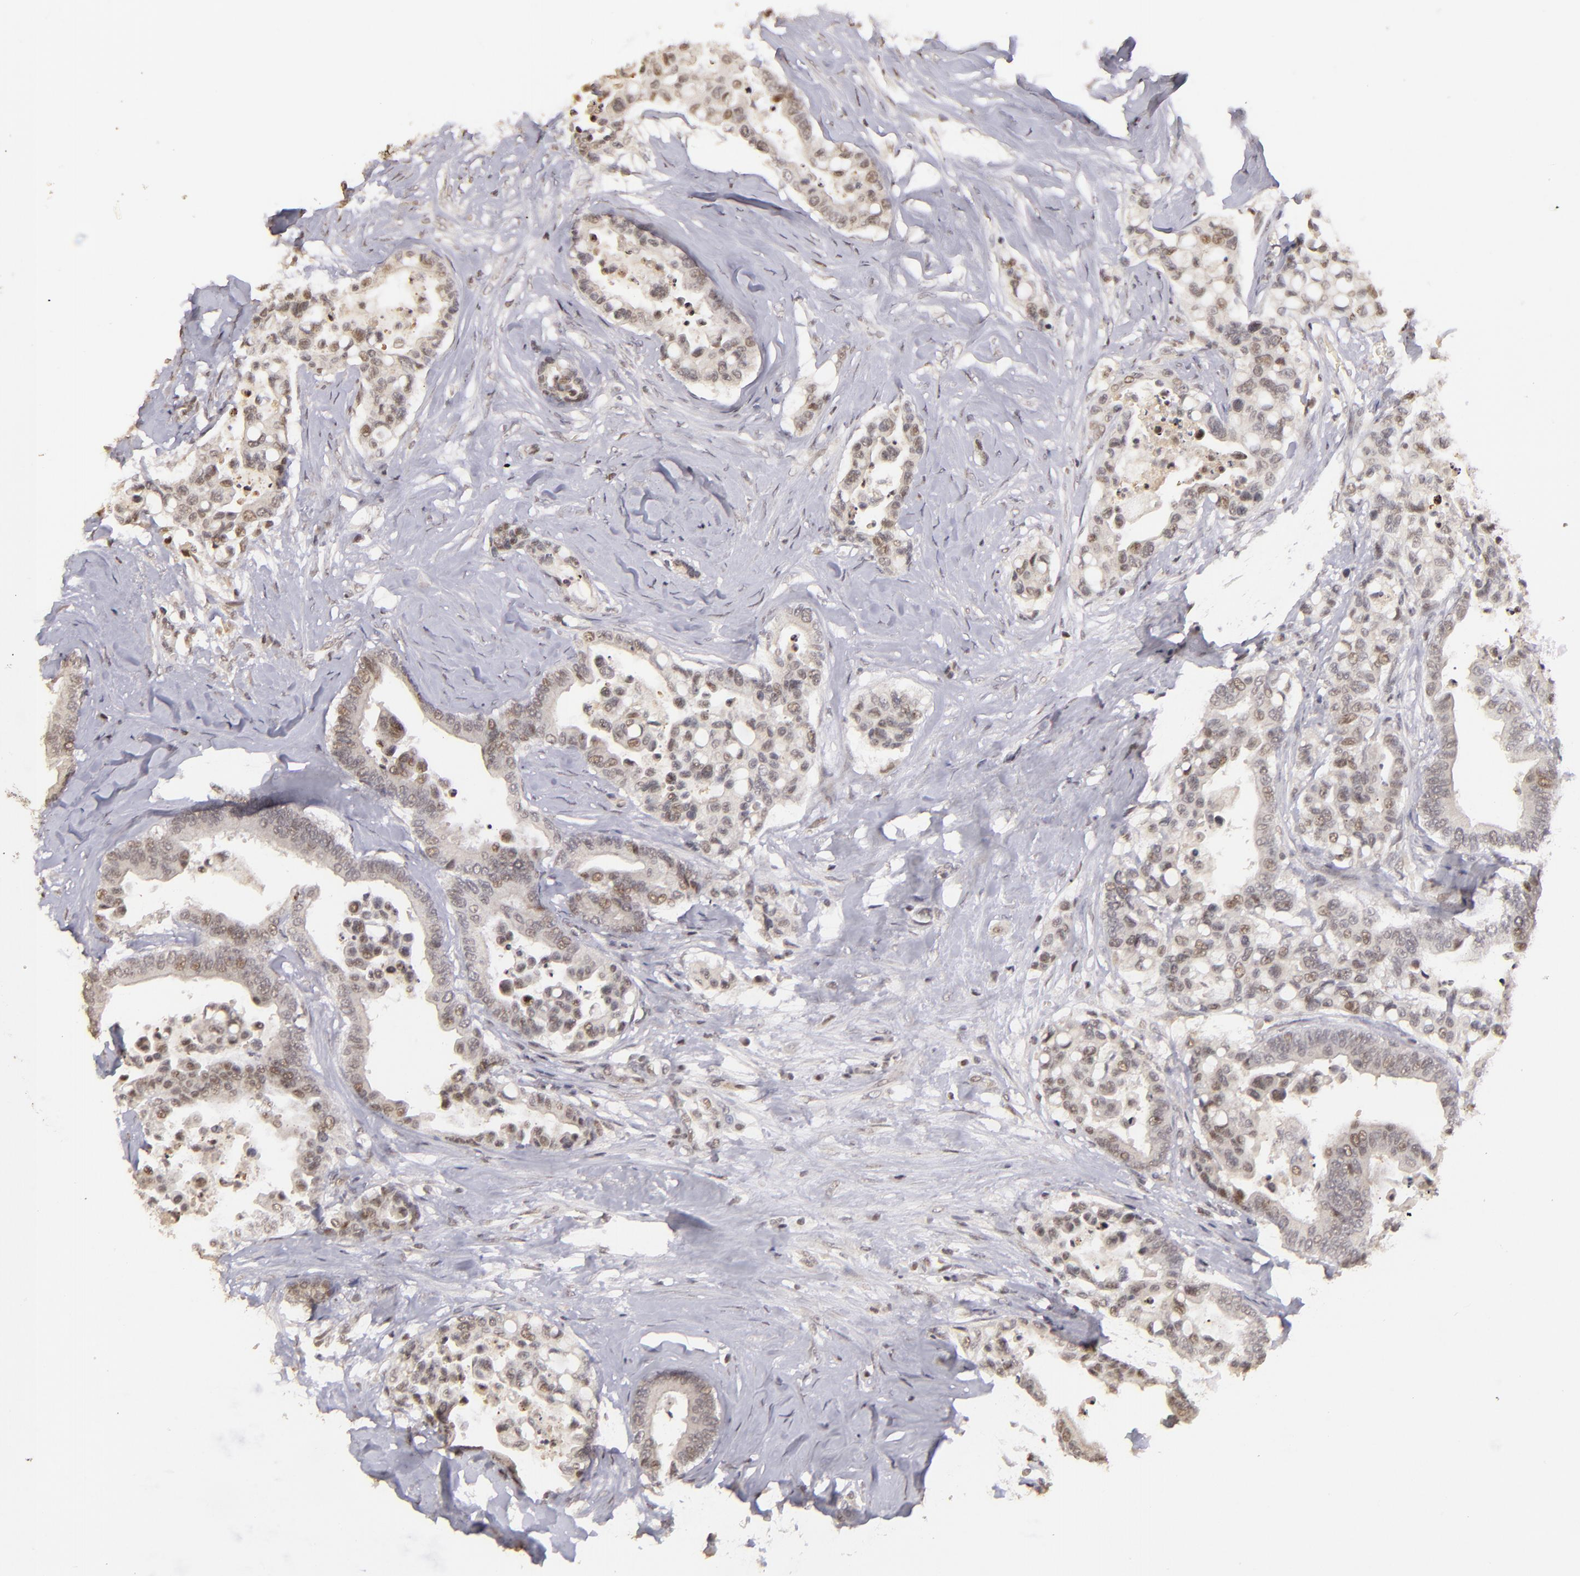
{"staining": {"intensity": "moderate", "quantity": "<25%", "location": "nuclear"}, "tissue": "colorectal cancer", "cell_type": "Tumor cells", "image_type": "cancer", "snomed": [{"axis": "morphology", "description": "Adenocarcinoma, NOS"}, {"axis": "topography", "description": "Colon"}], "caption": "DAB (3,3'-diaminobenzidine) immunohistochemical staining of colorectal adenocarcinoma exhibits moderate nuclear protein staining in about <25% of tumor cells. (IHC, brightfield microscopy, high magnification).", "gene": "RARB", "patient": {"sex": "male", "age": 82}}